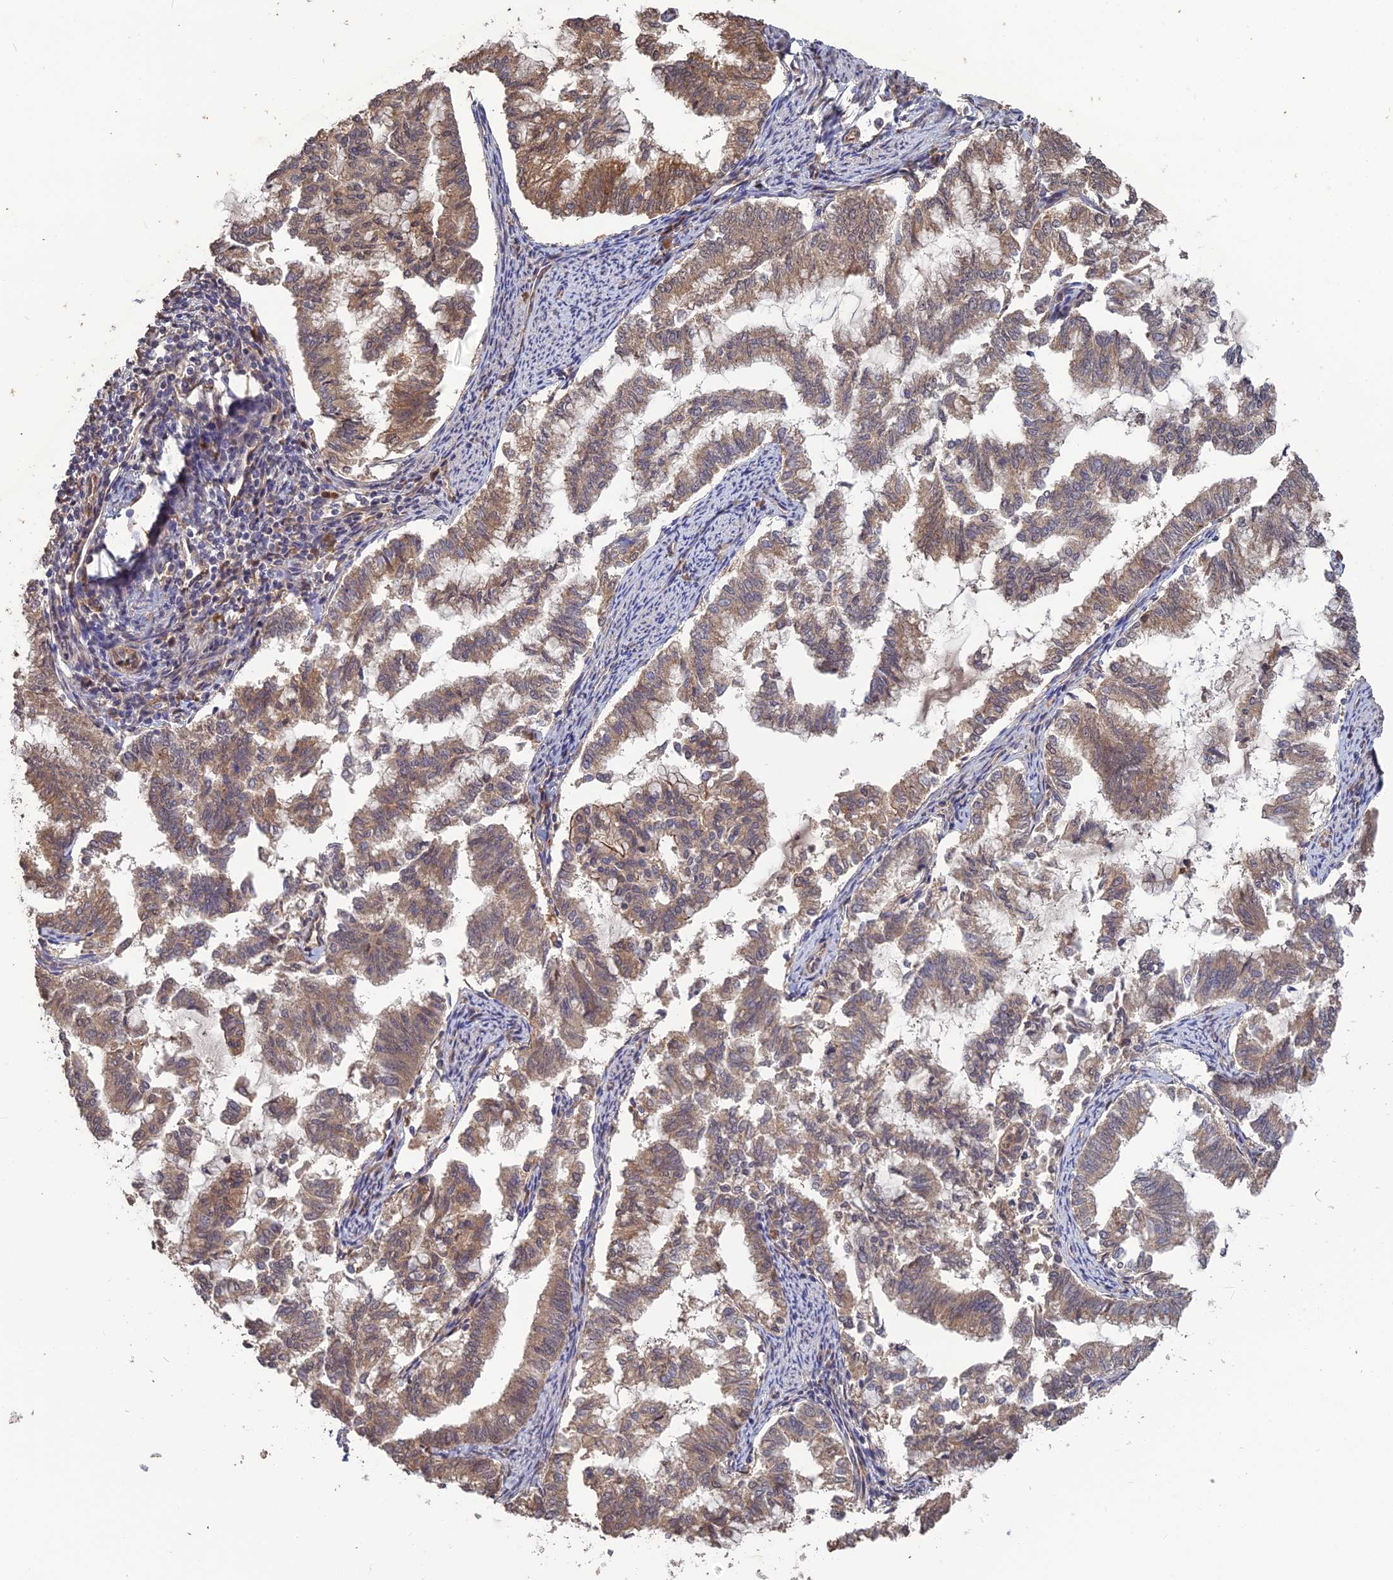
{"staining": {"intensity": "moderate", "quantity": ">75%", "location": "cytoplasmic/membranous,nuclear"}, "tissue": "endometrial cancer", "cell_type": "Tumor cells", "image_type": "cancer", "snomed": [{"axis": "morphology", "description": "Adenocarcinoma, NOS"}, {"axis": "topography", "description": "Endometrium"}], "caption": "This histopathology image demonstrates immunohistochemistry (IHC) staining of human endometrial adenocarcinoma, with medium moderate cytoplasmic/membranous and nuclear positivity in about >75% of tumor cells.", "gene": "ARHGAP40", "patient": {"sex": "female", "age": 79}}